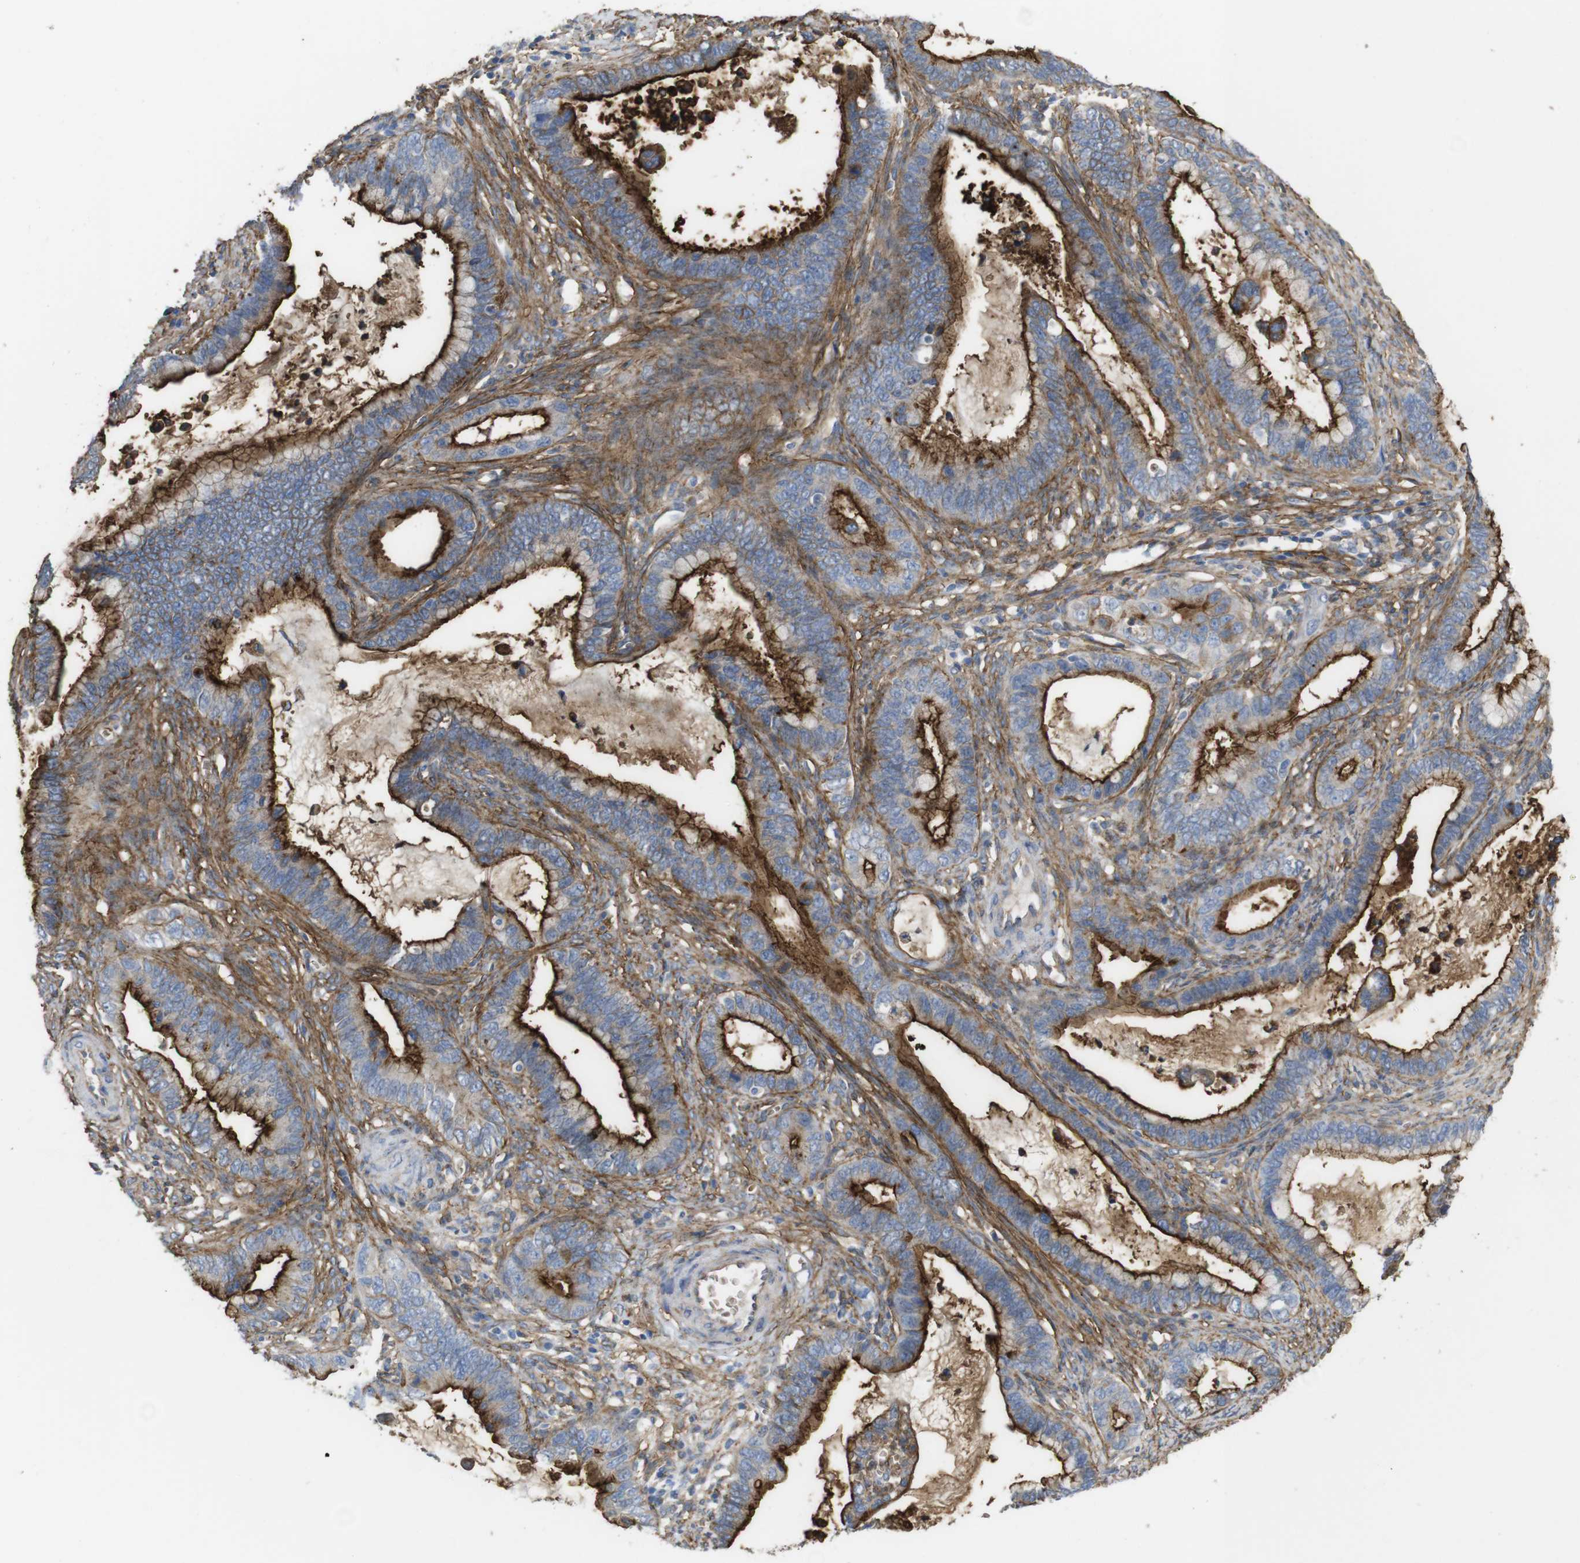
{"staining": {"intensity": "strong", "quantity": "25%-75%", "location": "cytoplasmic/membranous"}, "tissue": "cervical cancer", "cell_type": "Tumor cells", "image_type": "cancer", "snomed": [{"axis": "morphology", "description": "Adenocarcinoma, NOS"}, {"axis": "topography", "description": "Cervix"}], "caption": "Immunohistochemistry (IHC) histopathology image of neoplastic tissue: human adenocarcinoma (cervical) stained using immunohistochemistry displays high levels of strong protein expression localized specifically in the cytoplasmic/membranous of tumor cells, appearing as a cytoplasmic/membranous brown color.", "gene": "CYBRD1", "patient": {"sex": "female", "age": 44}}